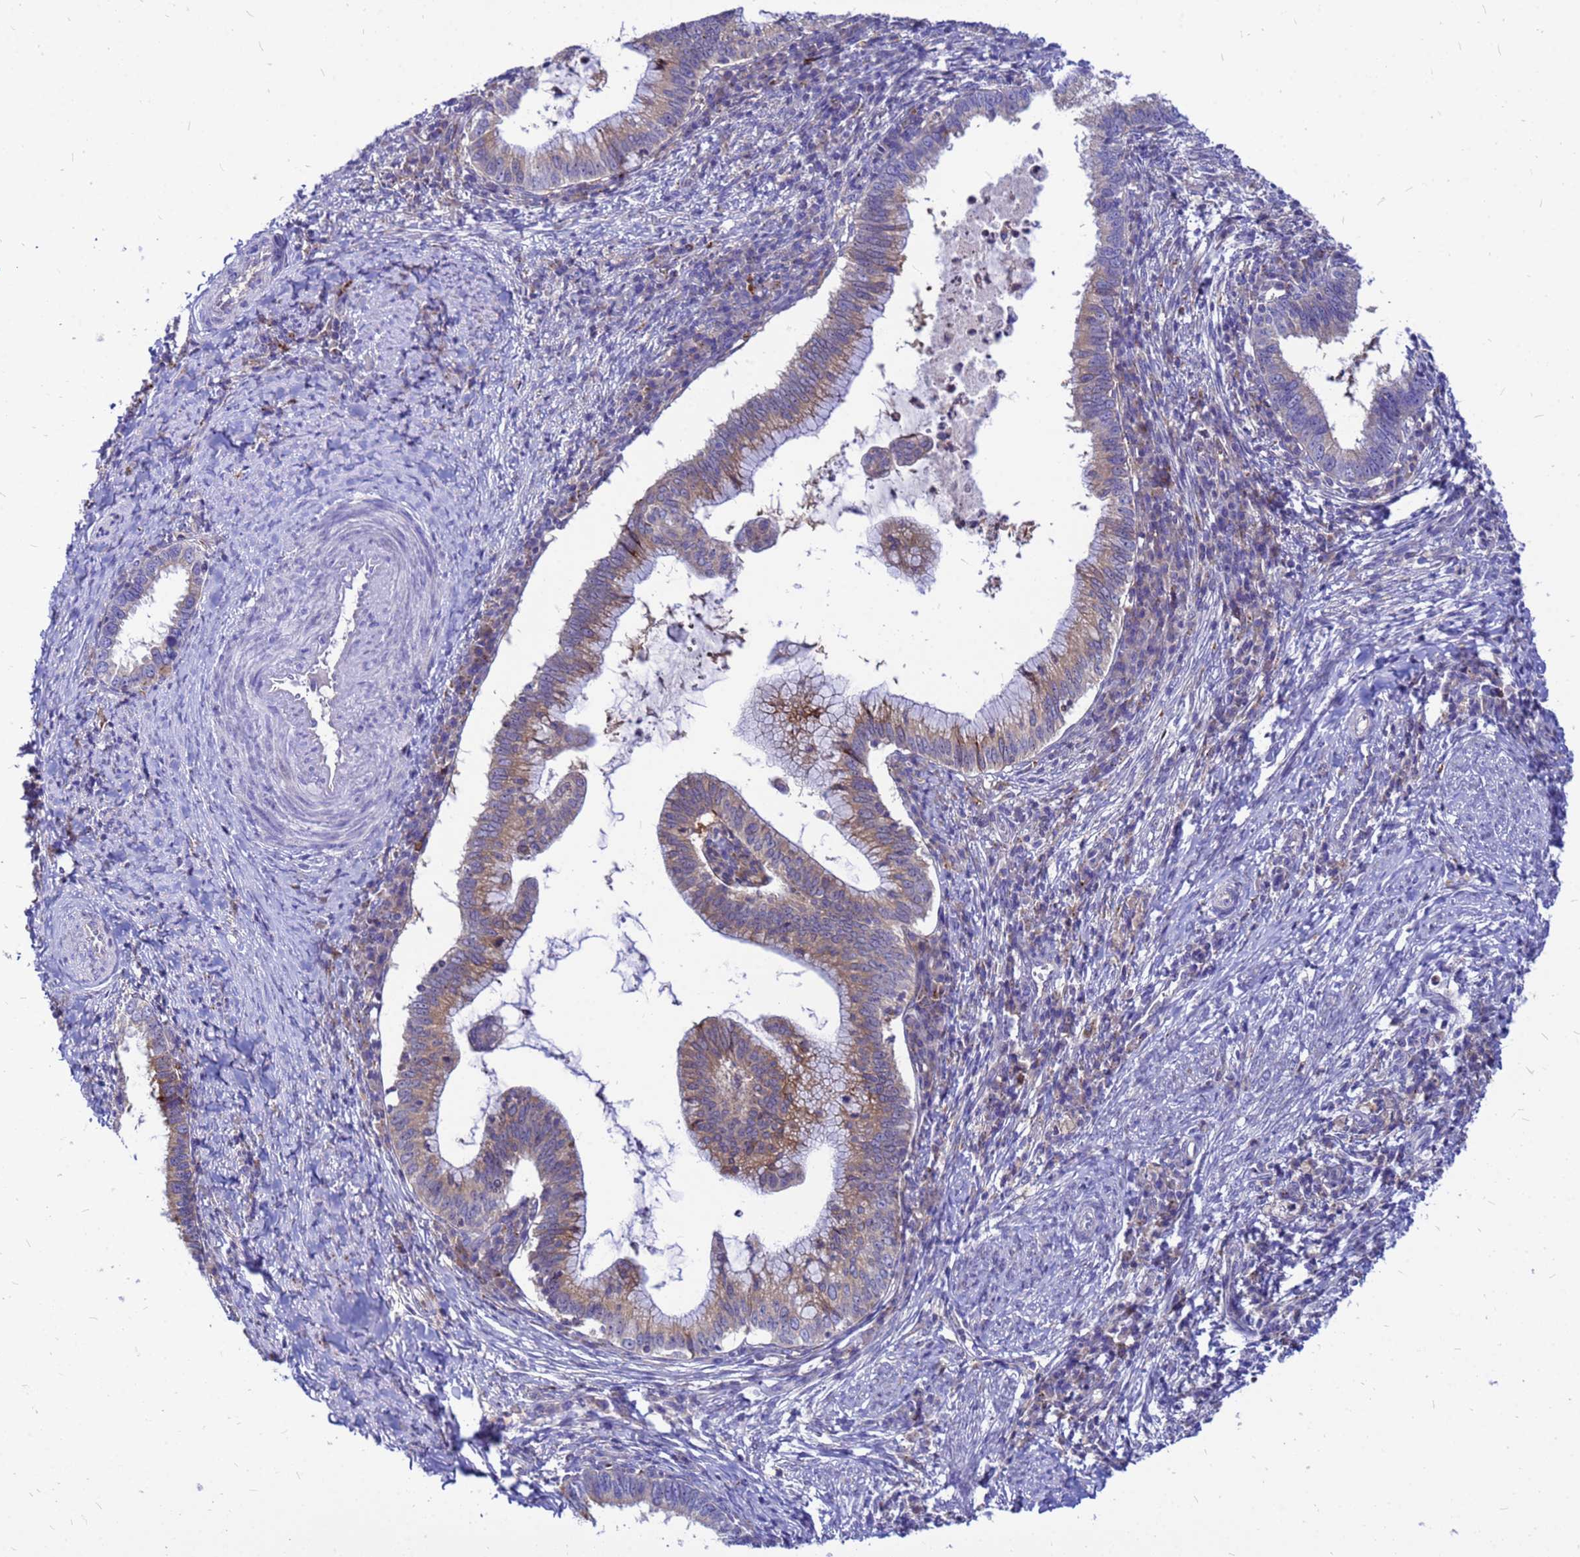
{"staining": {"intensity": "moderate", "quantity": "25%-75%", "location": "cytoplasmic/membranous"}, "tissue": "cervical cancer", "cell_type": "Tumor cells", "image_type": "cancer", "snomed": [{"axis": "morphology", "description": "Adenocarcinoma, NOS"}, {"axis": "topography", "description": "Cervix"}], "caption": "IHC staining of adenocarcinoma (cervical), which demonstrates medium levels of moderate cytoplasmic/membranous positivity in approximately 25%-75% of tumor cells indicating moderate cytoplasmic/membranous protein positivity. The staining was performed using DAB (brown) for protein detection and nuclei were counterstained in hematoxylin (blue).", "gene": "FHIP1A", "patient": {"sex": "female", "age": 36}}